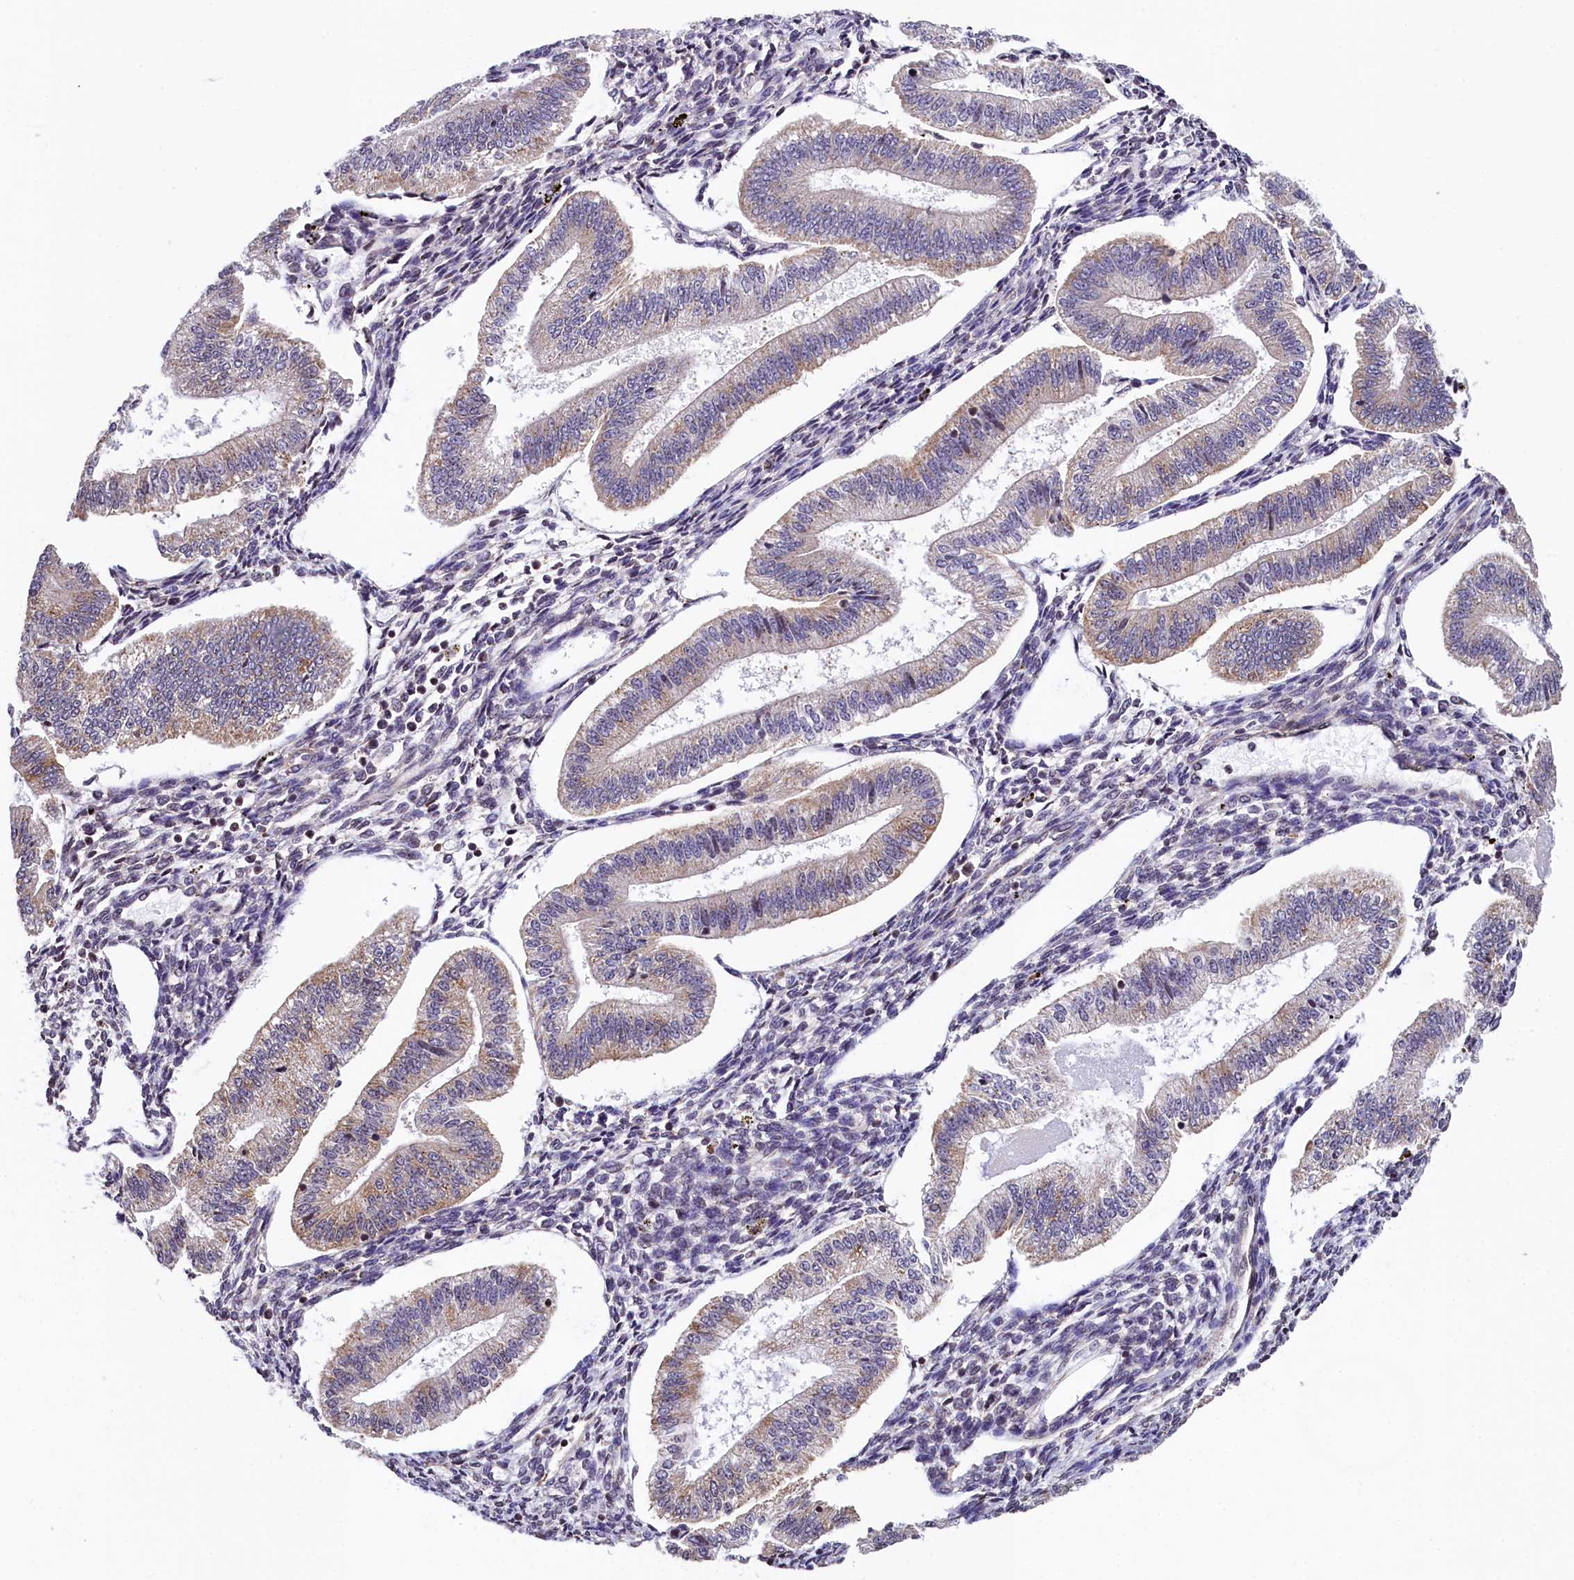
{"staining": {"intensity": "negative", "quantity": "none", "location": "none"}, "tissue": "endometrium", "cell_type": "Cells in endometrial stroma", "image_type": "normal", "snomed": [{"axis": "morphology", "description": "Normal tissue, NOS"}, {"axis": "topography", "description": "Endometrium"}], "caption": "High power microscopy image of an IHC photomicrograph of benign endometrium, revealing no significant positivity in cells in endometrial stroma.", "gene": "ZNF2", "patient": {"sex": "female", "age": 34}}